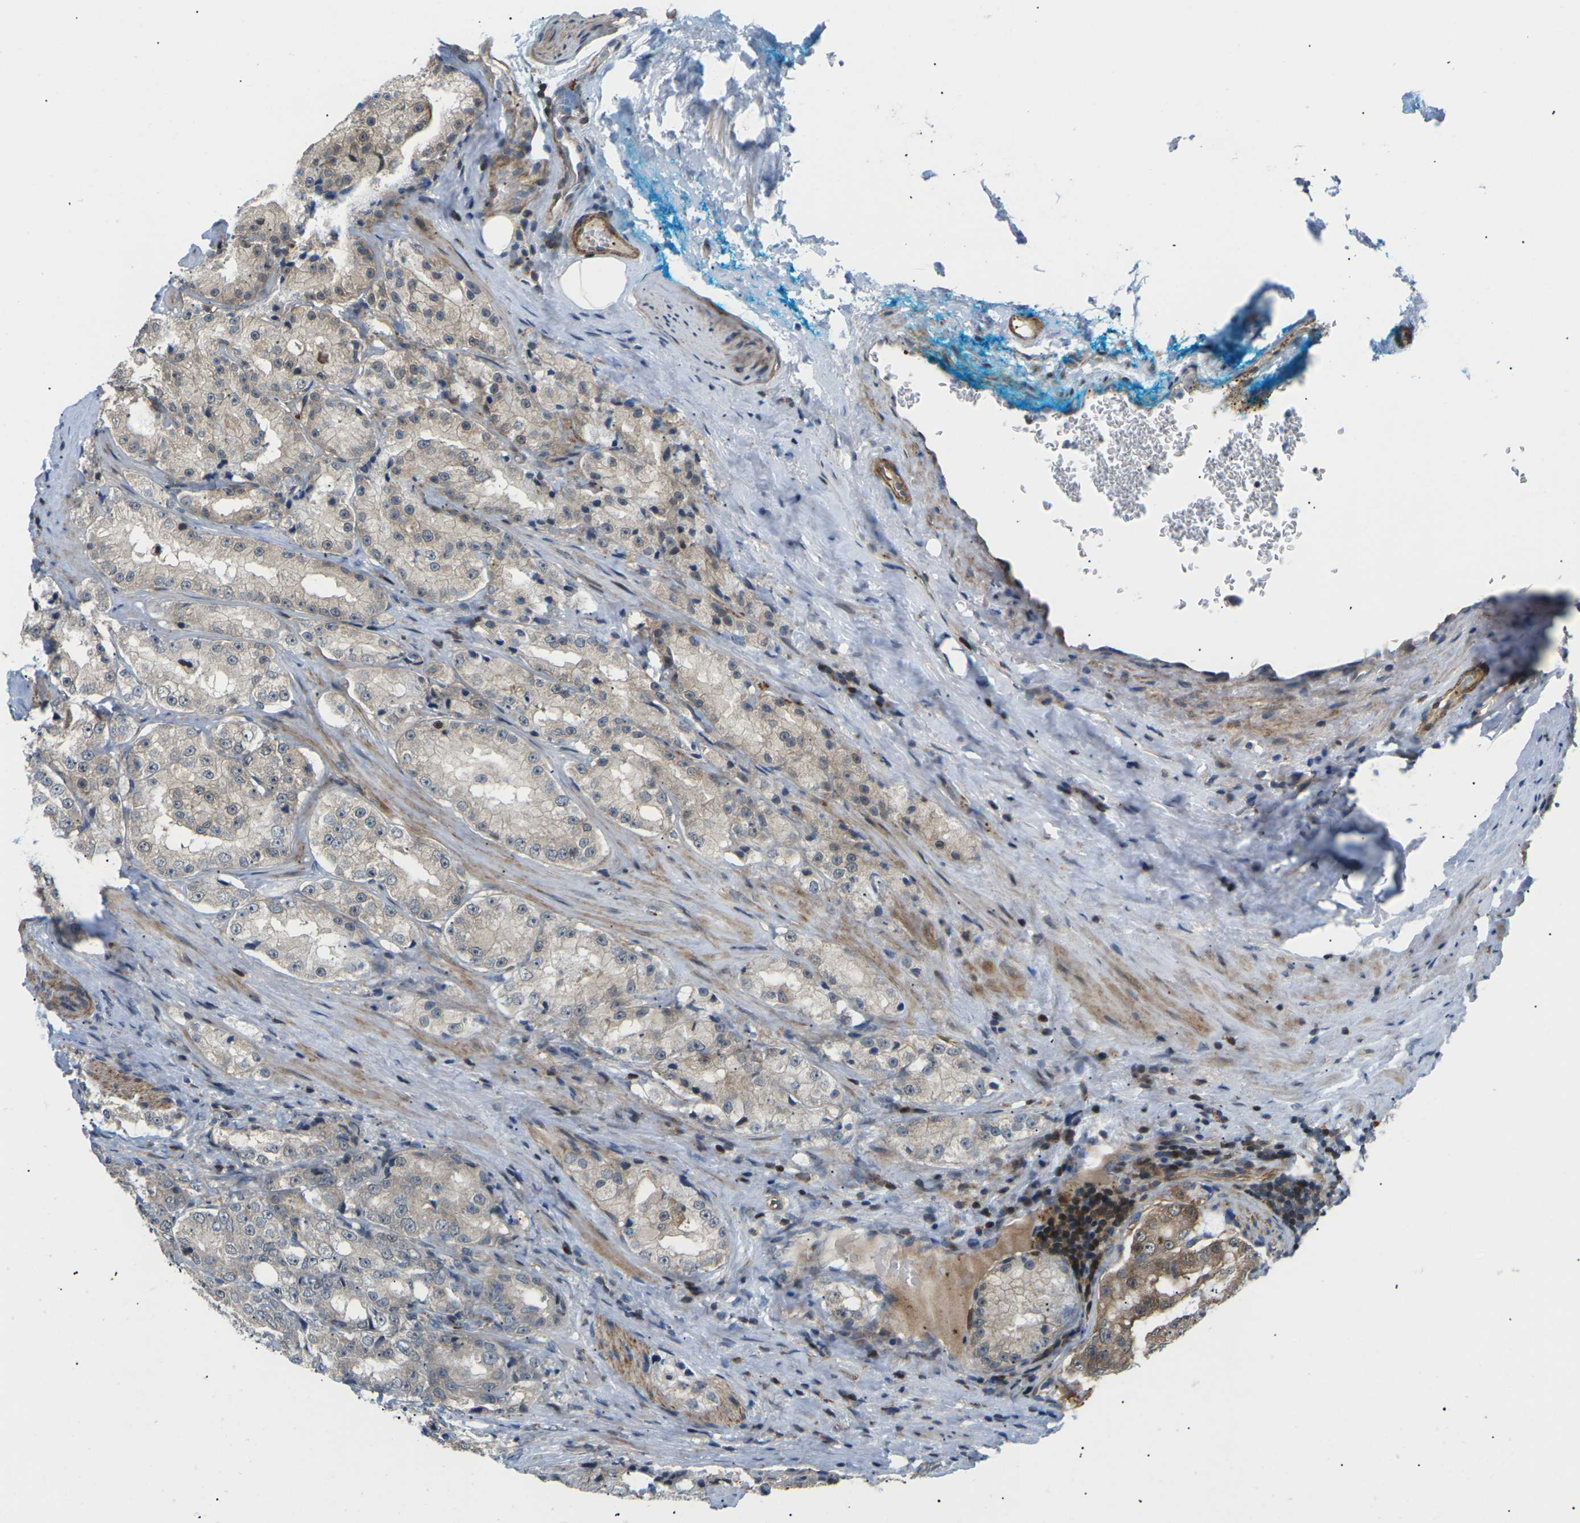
{"staining": {"intensity": "weak", "quantity": "25%-75%", "location": "cytoplasmic/membranous"}, "tissue": "prostate cancer", "cell_type": "Tumor cells", "image_type": "cancer", "snomed": [{"axis": "morphology", "description": "Adenocarcinoma, High grade"}, {"axis": "topography", "description": "Prostate"}], "caption": "Protein staining displays weak cytoplasmic/membranous positivity in about 25%-75% of tumor cells in adenocarcinoma (high-grade) (prostate).", "gene": "RPS6KA3", "patient": {"sex": "male", "age": 73}}